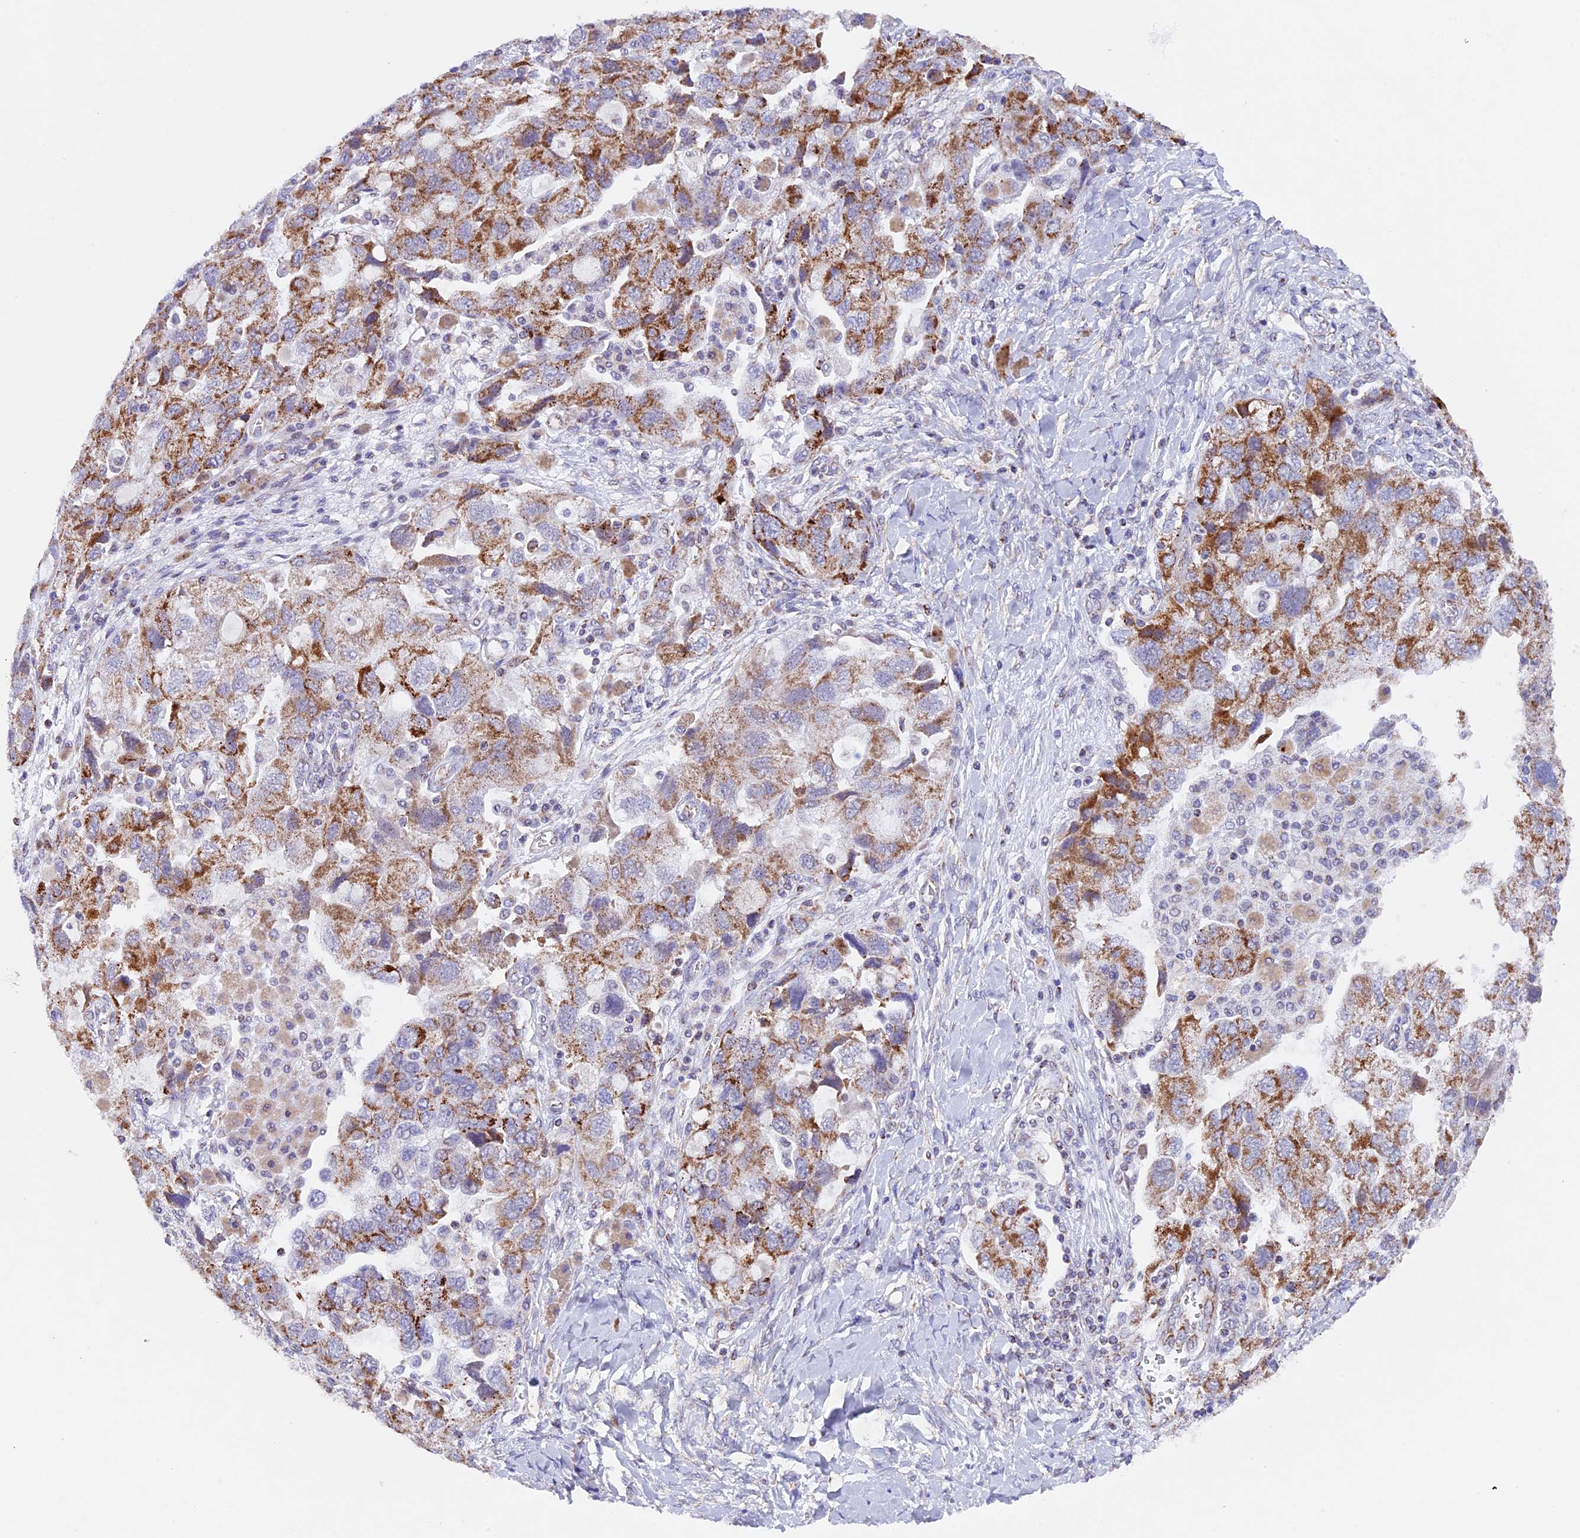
{"staining": {"intensity": "moderate", "quantity": ">75%", "location": "cytoplasmic/membranous"}, "tissue": "ovarian cancer", "cell_type": "Tumor cells", "image_type": "cancer", "snomed": [{"axis": "morphology", "description": "Carcinoma, NOS"}, {"axis": "morphology", "description": "Cystadenocarcinoma, serous, NOS"}, {"axis": "topography", "description": "Ovary"}], "caption": "Protein analysis of serous cystadenocarcinoma (ovarian) tissue displays moderate cytoplasmic/membranous staining in approximately >75% of tumor cells. The staining was performed using DAB (3,3'-diaminobenzidine) to visualize the protein expression in brown, while the nuclei were stained in blue with hematoxylin (Magnification: 20x).", "gene": "TFAM", "patient": {"sex": "female", "age": 69}}